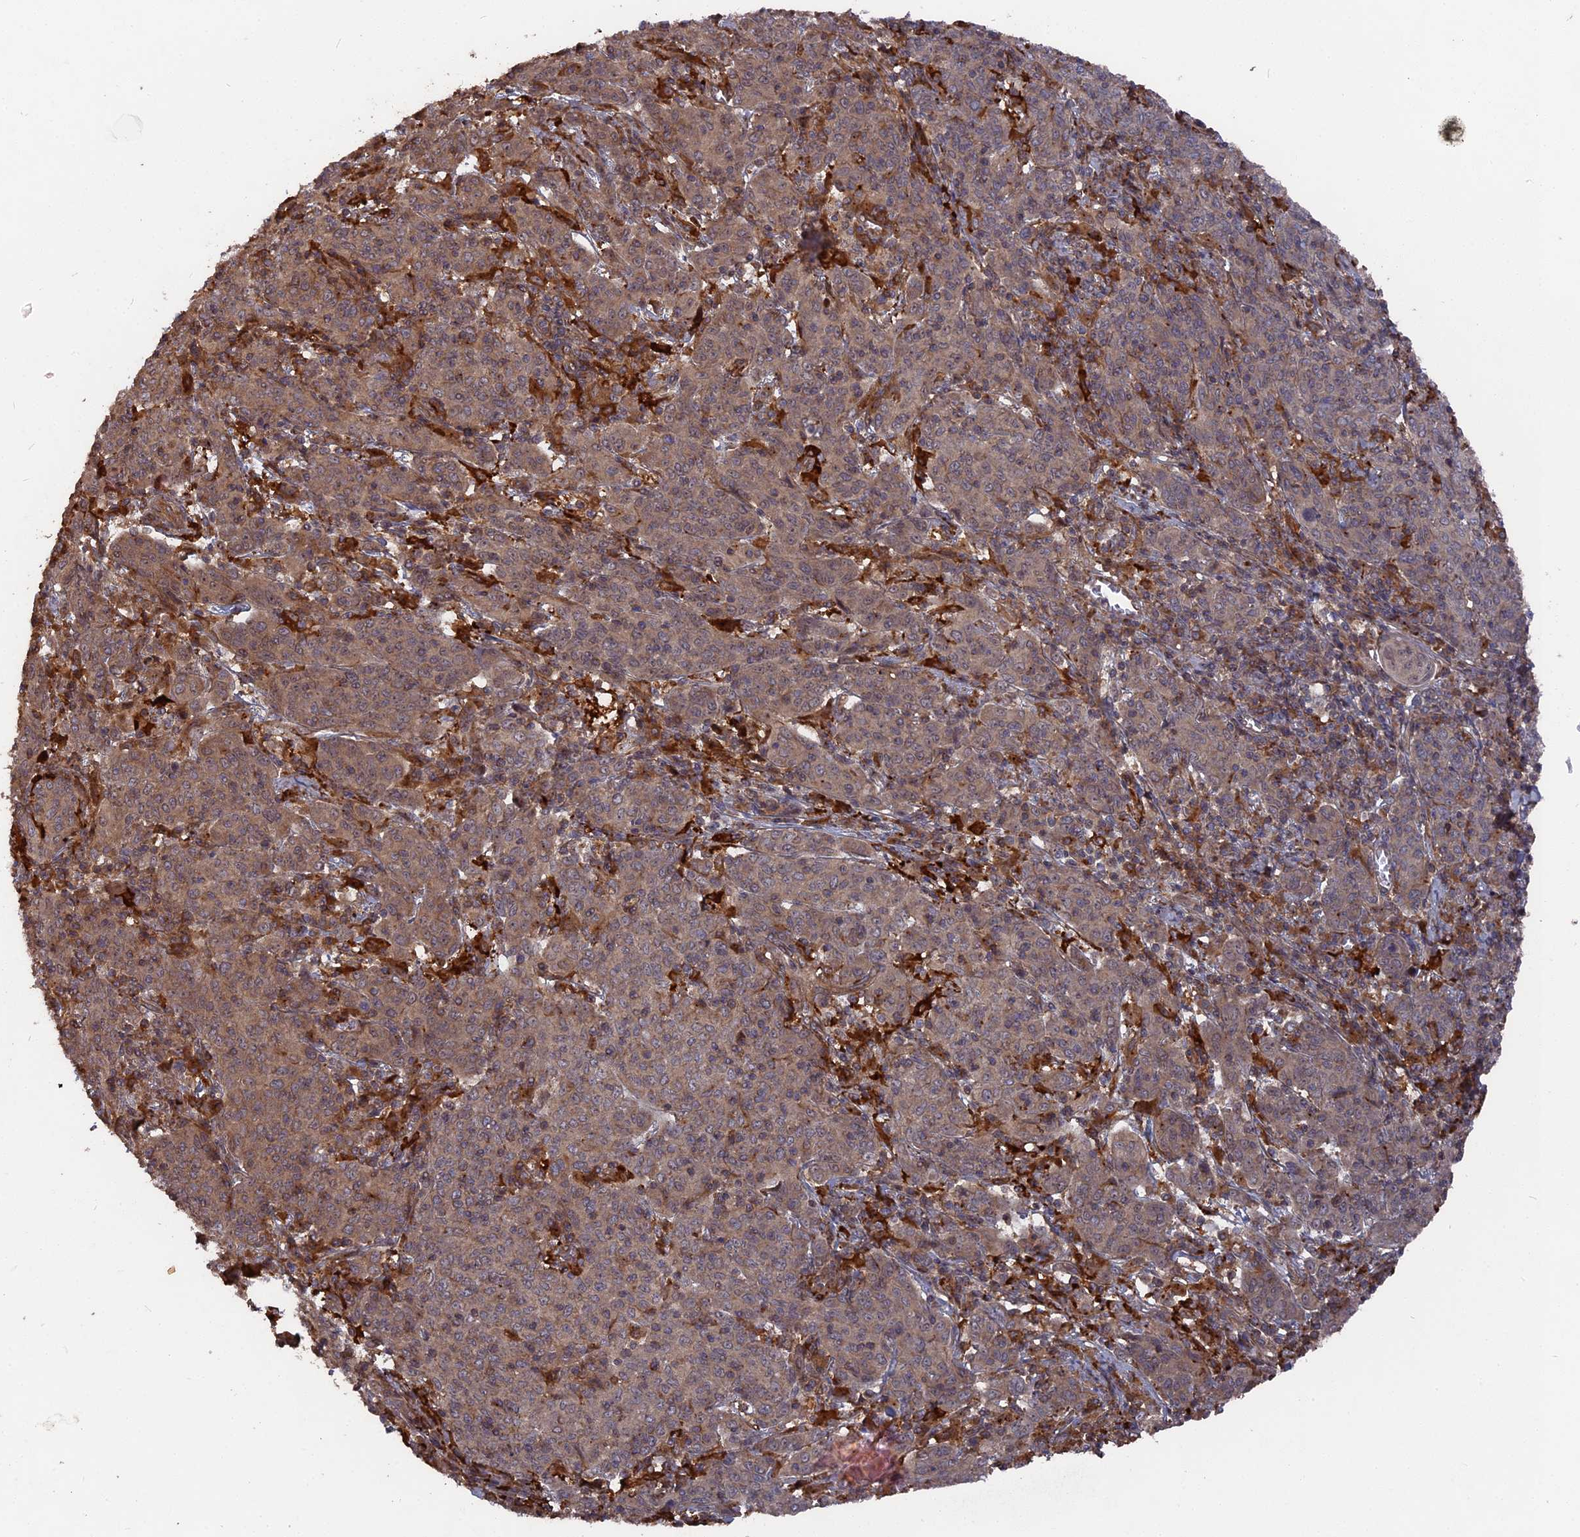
{"staining": {"intensity": "weak", "quantity": "<25%", "location": "cytoplasmic/membranous"}, "tissue": "cervical cancer", "cell_type": "Tumor cells", "image_type": "cancer", "snomed": [{"axis": "morphology", "description": "Squamous cell carcinoma, NOS"}, {"axis": "topography", "description": "Cervix"}], "caption": "Immunohistochemical staining of squamous cell carcinoma (cervical) shows no significant expression in tumor cells.", "gene": "DEF8", "patient": {"sex": "female", "age": 67}}